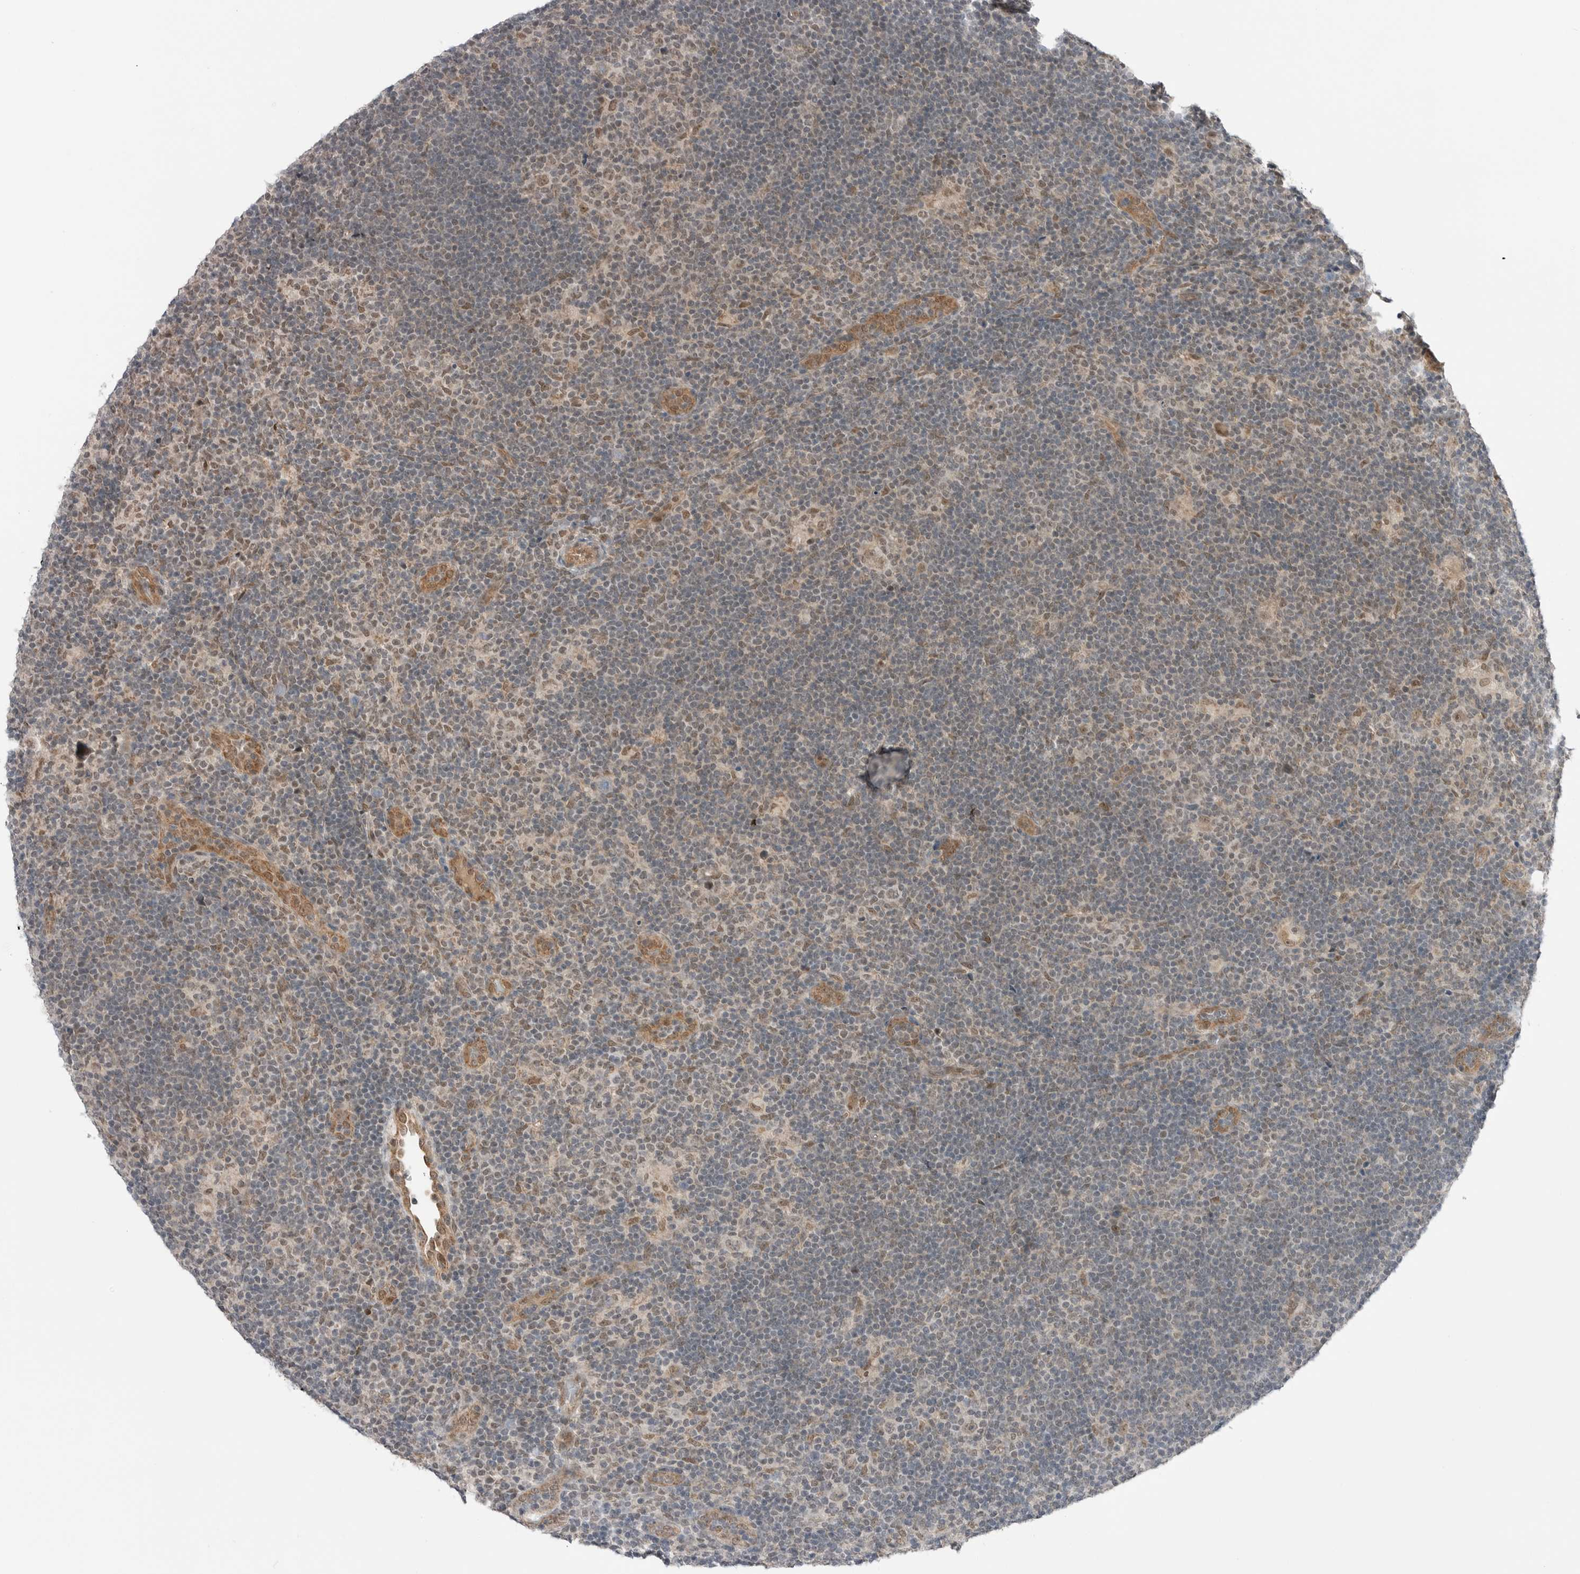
{"staining": {"intensity": "weak", "quantity": ">75%", "location": "nuclear"}, "tissue": "lymphoma", "cell_type": "Tumor cells", "image_type": "cancer", "snomed": [{"axis": "morphology", "description": "Hodgkin's disease, NOS"}, {"axis": "topography", "description": "Lymph node"}], "caption": "Weak nuclear positivity for a protein is seen in about >75% of tumor cells of lymphoma using immunohistochemistry.", "gene": "NTAQ1", "patient": {"sex": "female", "age": 57}}